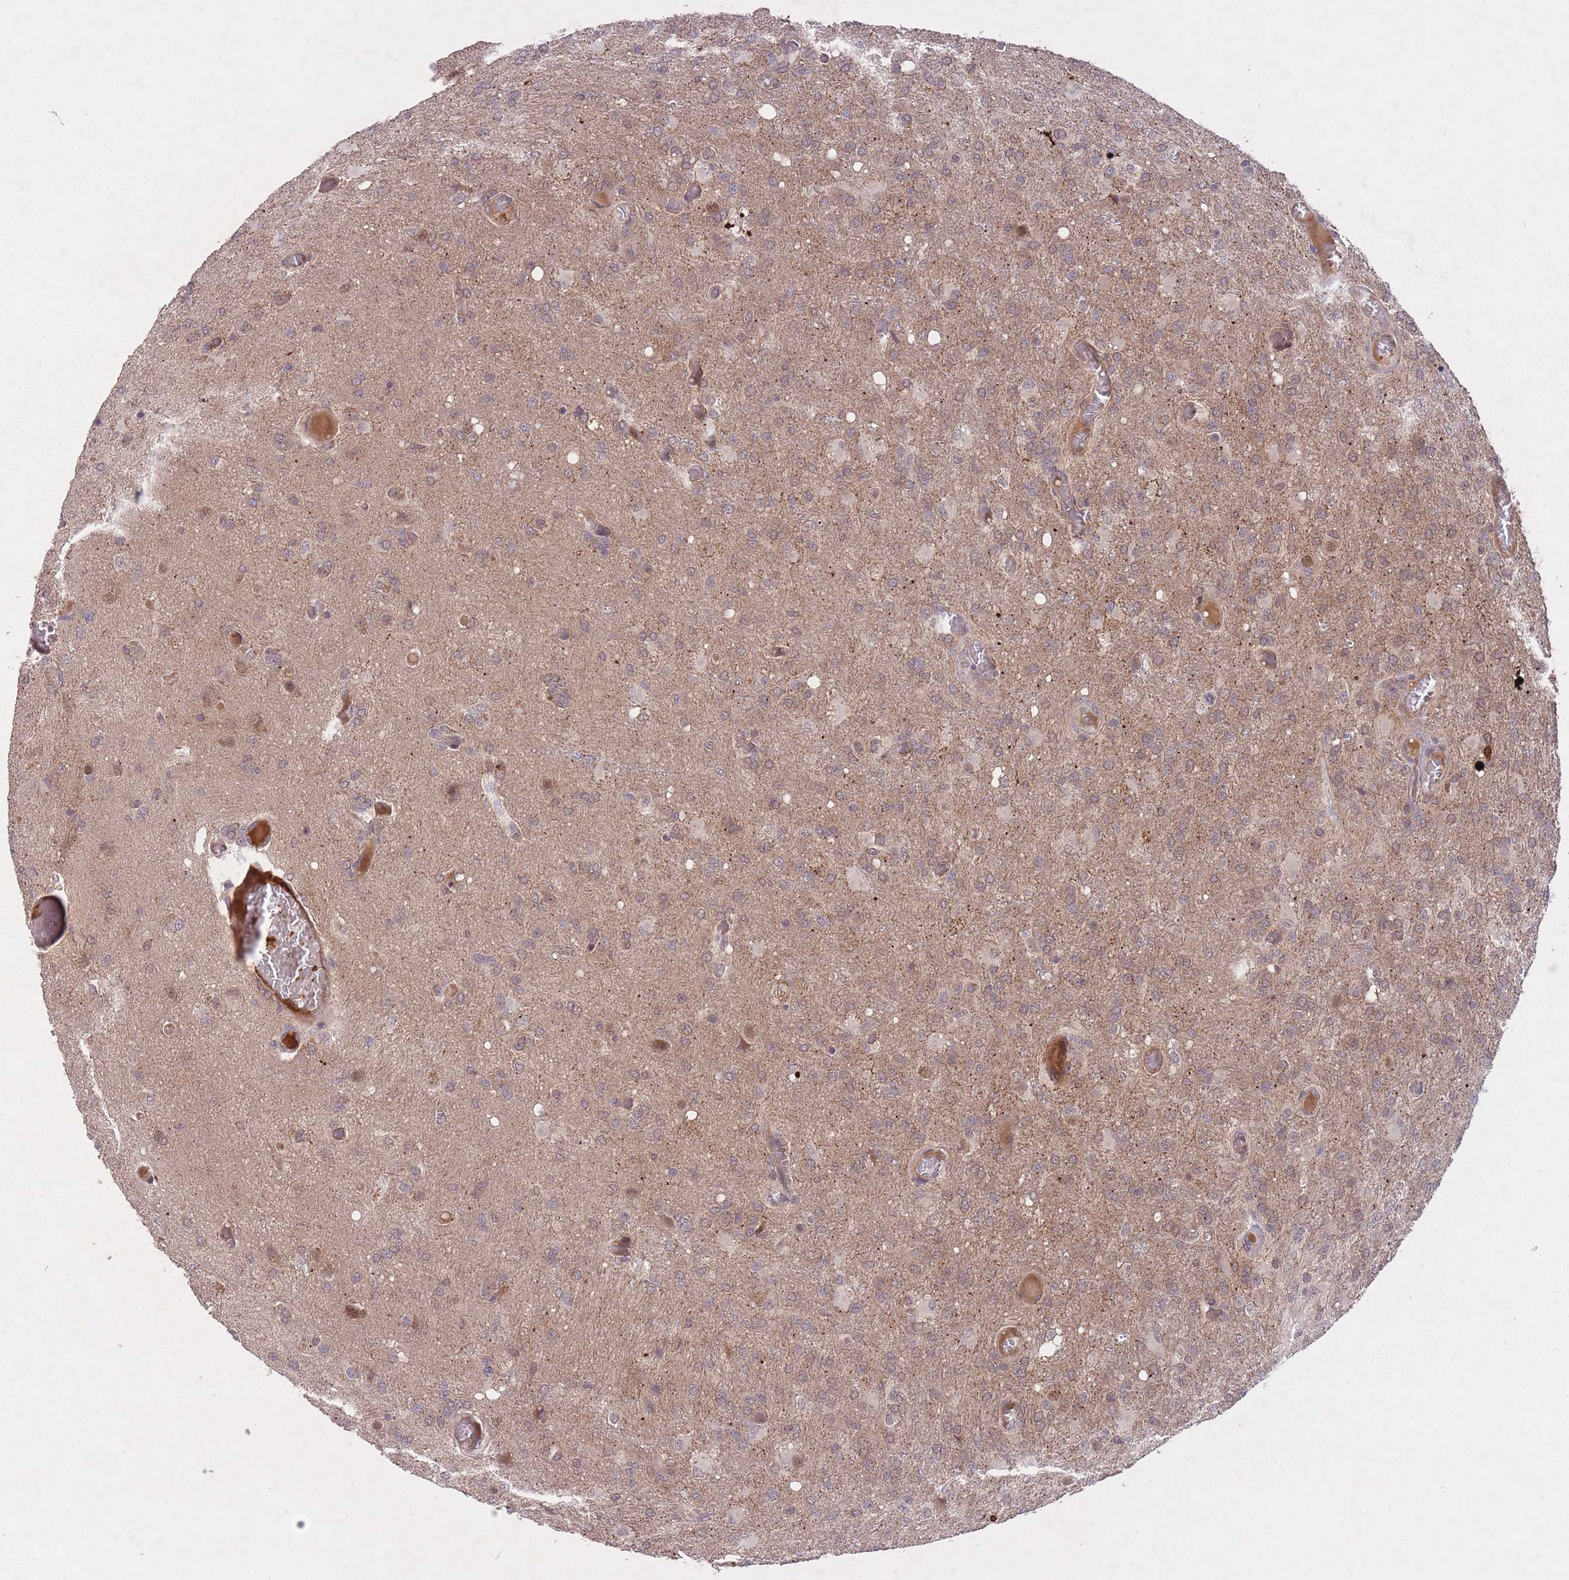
{"staining": {"intensity": "weak", "quantity": "25%-75%", "location": "cytoplasmic/membranous"}, "tissue": "glioma", "cell_type": "Tumor cells", "image_type": "cancer", "snomed": [{"axis": "morphology", "description": "Glioma, malignant, High grade"}, {"axis": "topography", "description": "Brain"}], "caption": "A high-resolution image shows immunohistochemistry (IHC) staining of glioma, which reveals weak cytoplasmic/membranous positivity in about 25%-75% of tumor cells. The protein is shown in brown color, while the nuclei are stained blue.", "gene": "SECTM1", "patient": {"sex": "female", "age": 74}}